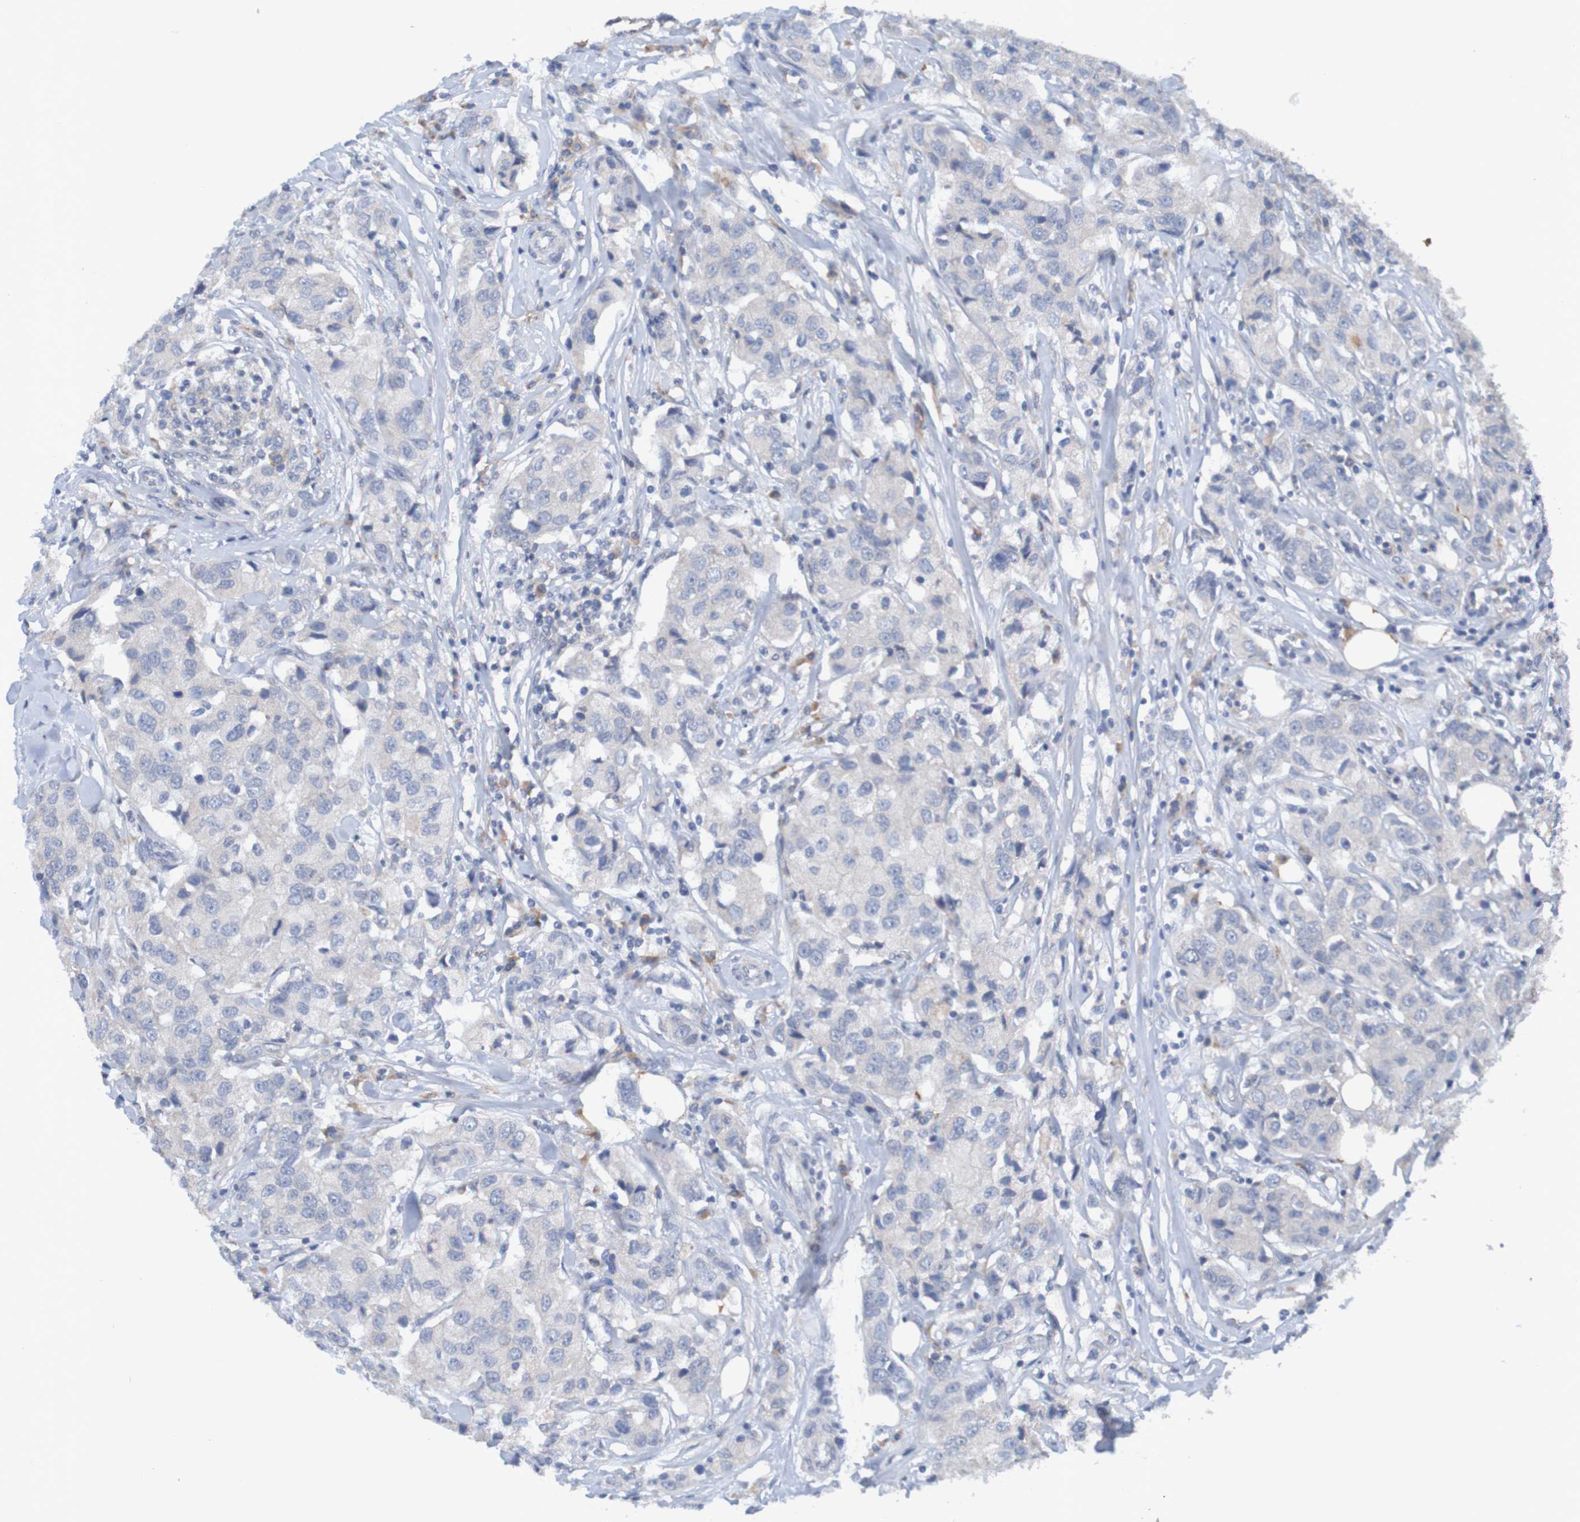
{"staining": {"intensity": "weak", "quantity": "<25%", "location": "cytoplasmic/membranous"}, "tissue": "breast cancer", "cell_type": "Tumor cells", "image_type": "cancer", "snomed": [{"axis": "morphology", "description": "Duct carcinoma"}, {"axis": "topography", "description": "Breast"}], "caption": "Tumor cells show no significant protein positivity in intraductal carcinoma (breast).", "gene": "LTA", "patient": {"sex": "female", "age": 80}}